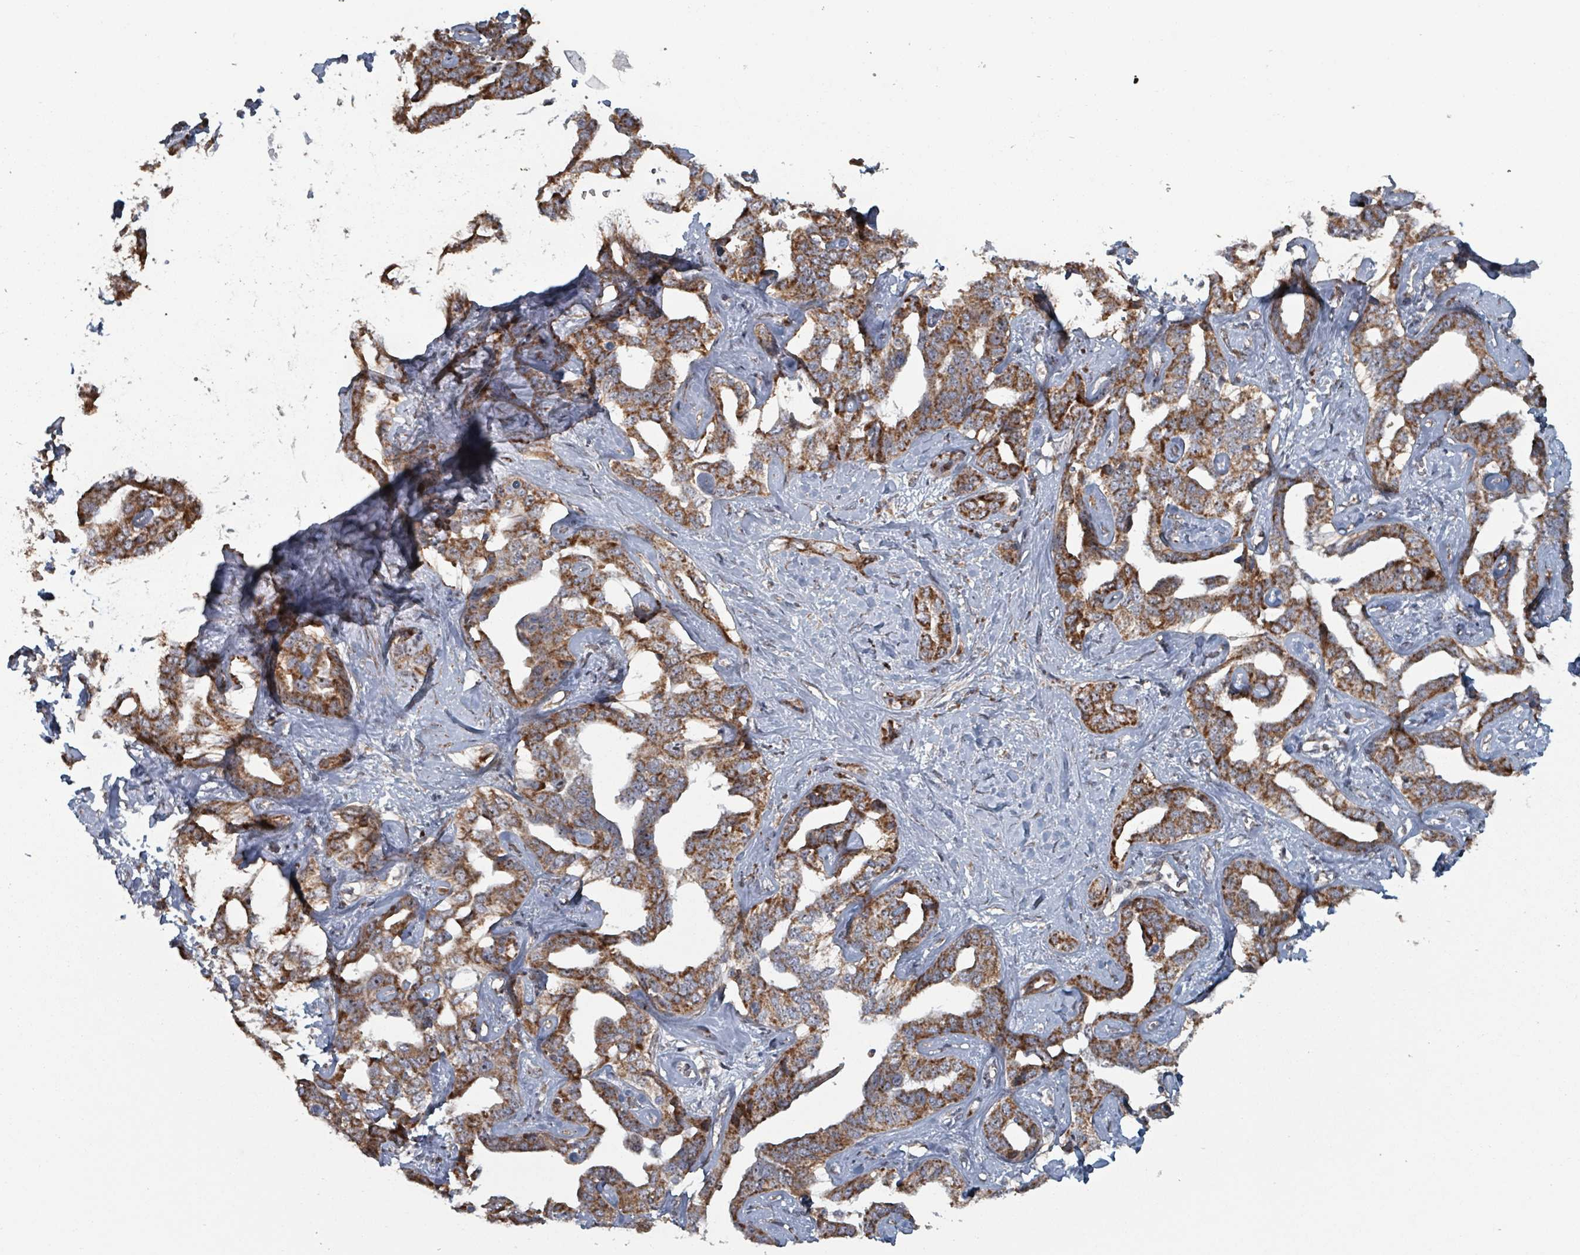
{"staining": {"intensity": "moderate", "quantity": ">75%", "location": "cytoplasmic/membranous"}, "tissue": "liver cancer", "cell_type": "Tumor cells", "image_type": "cancer", "snomed": [{"axis": "morphology", "description": "Cholangiocarcinoma"}, {"axis": "topography", "description": "Liver"}], "caption": "The photomicrograph exhibits staining of cholangiocarcinoma (liver), revealing moderate cytoplasmic/membranous protein expression (brown color) within tumor cells.", "gene": "MRPL4", "patient": {"sex": "male", "age": 59}}